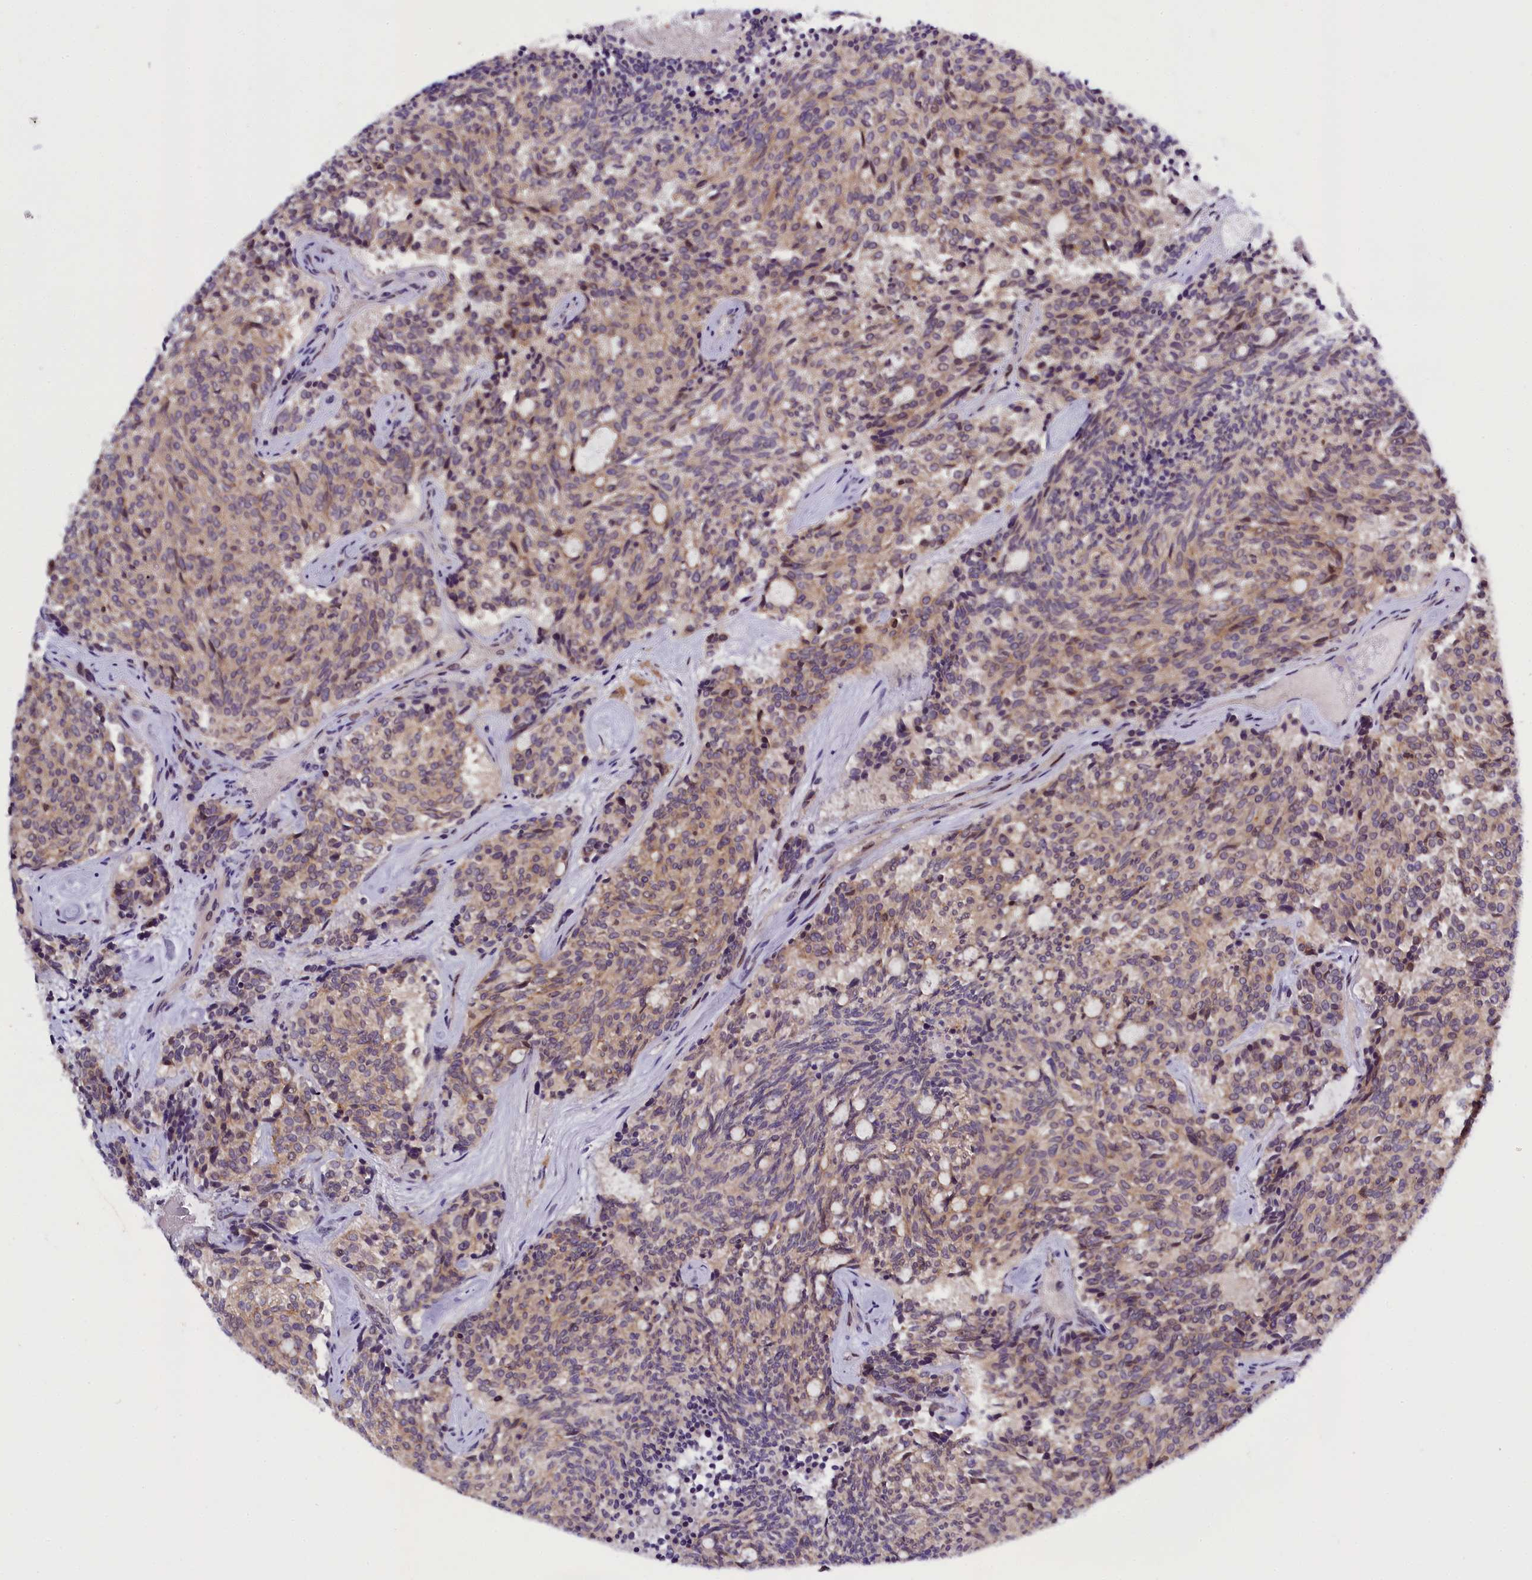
{"staining": {"intensity": "weak", "quantity": ">75%", "location": "cytoplasmic/membranous"}, "tissue": "carcinoid", "cell_type": "Tumor cells", "image_type": "cancer", "snomed": [{"axis": "morphology", "description": "Carcinoid, malignant, NOS"}, {"axis": "topography", "description": "Pancreas"}], "caption": "Tumor cells reveal low levels of weak cytoplasmic/membranous staining in approximately >75% of cells in human carcinoid (malignant).", "gene": "ENKD1", "patient": {"sex": "female", "age": 54}}